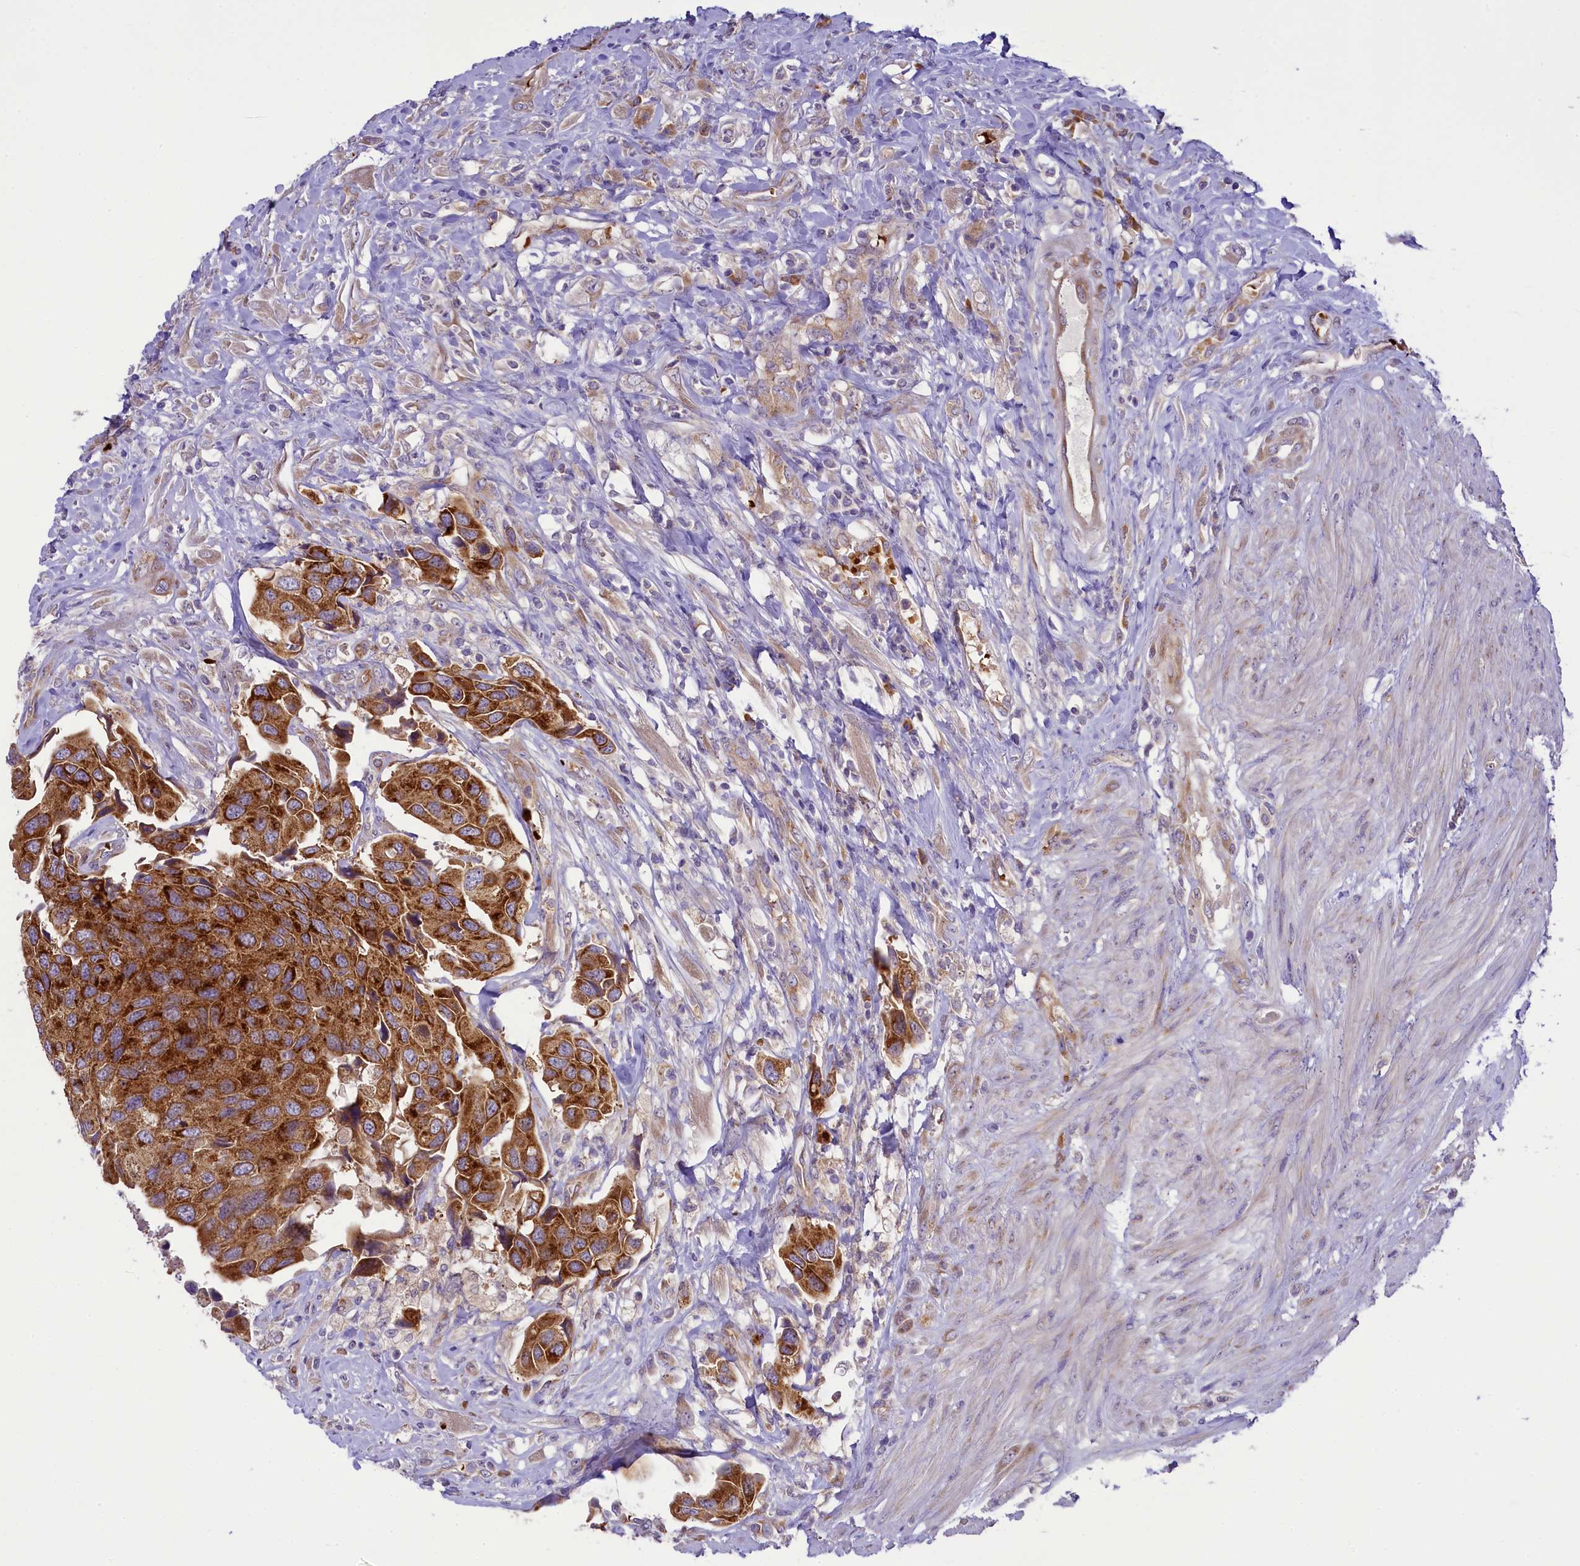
{"staining": {"intensity": "strong", "quantity": ">75%", "location": "cytoplasmic/membranous"}, "tissue": "urothelial cancer", "cell_type": "Tumor cells", "image_type": "cancer", "snomed": [{"axis": "morphology", "description": "Urothelial carcinoma, High grade"}, {"axis": "topography", "description": "Urinary bladder"}], "caption": "Immunohistochemical staining of urothelial cancer demonstrates strong cytoplasmic/membranous protein staining in about >75% of tumor cells.", "gene": "LARP4", "patient": {"sex": "male", "age": 74}}